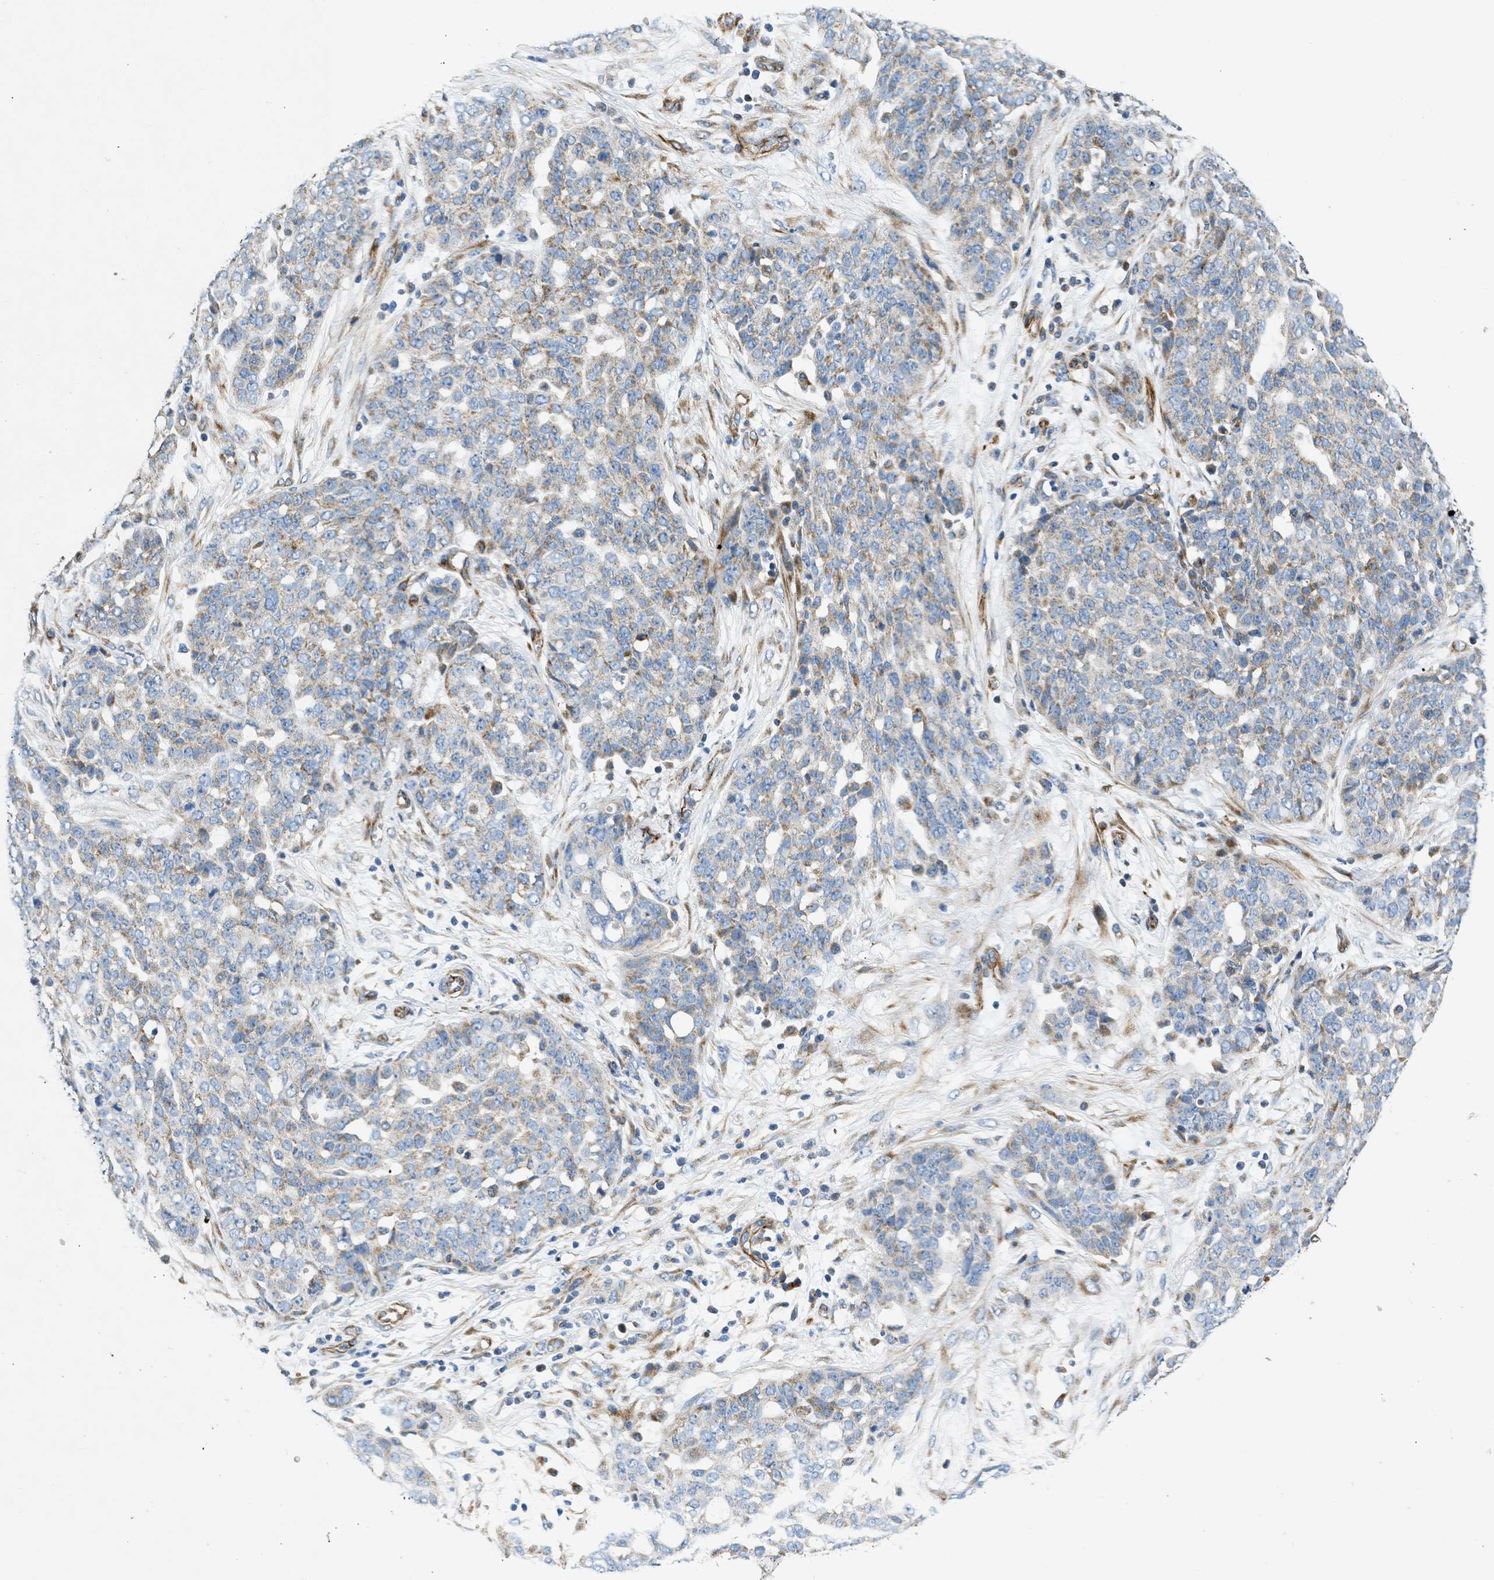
{"staining": {"intensity": "moderate", "quantity": "25%-75%", "location": "cytoplasmic/membranous"}, "tissue": "ovarian cancer", "cell_type": "Tumor cells", "image_type": "cancer", "snomed": [{"axis": "morphology", "description": "Cystadenocarcinoma, serous, NOS"}, {"axis": "topography", "description": "Soft tissue"}, {"axis": "topography", "description": "Ovary"}], "caption": "Immunohistochemical staining of ovarian serous cystadenocarcinoma shows medium levels of moderate cytoplasmic/membranous expression in about 25%-75% of tumor cells.", "gene": "ULK4", "patient": {"sex": "female", "age": 57}}